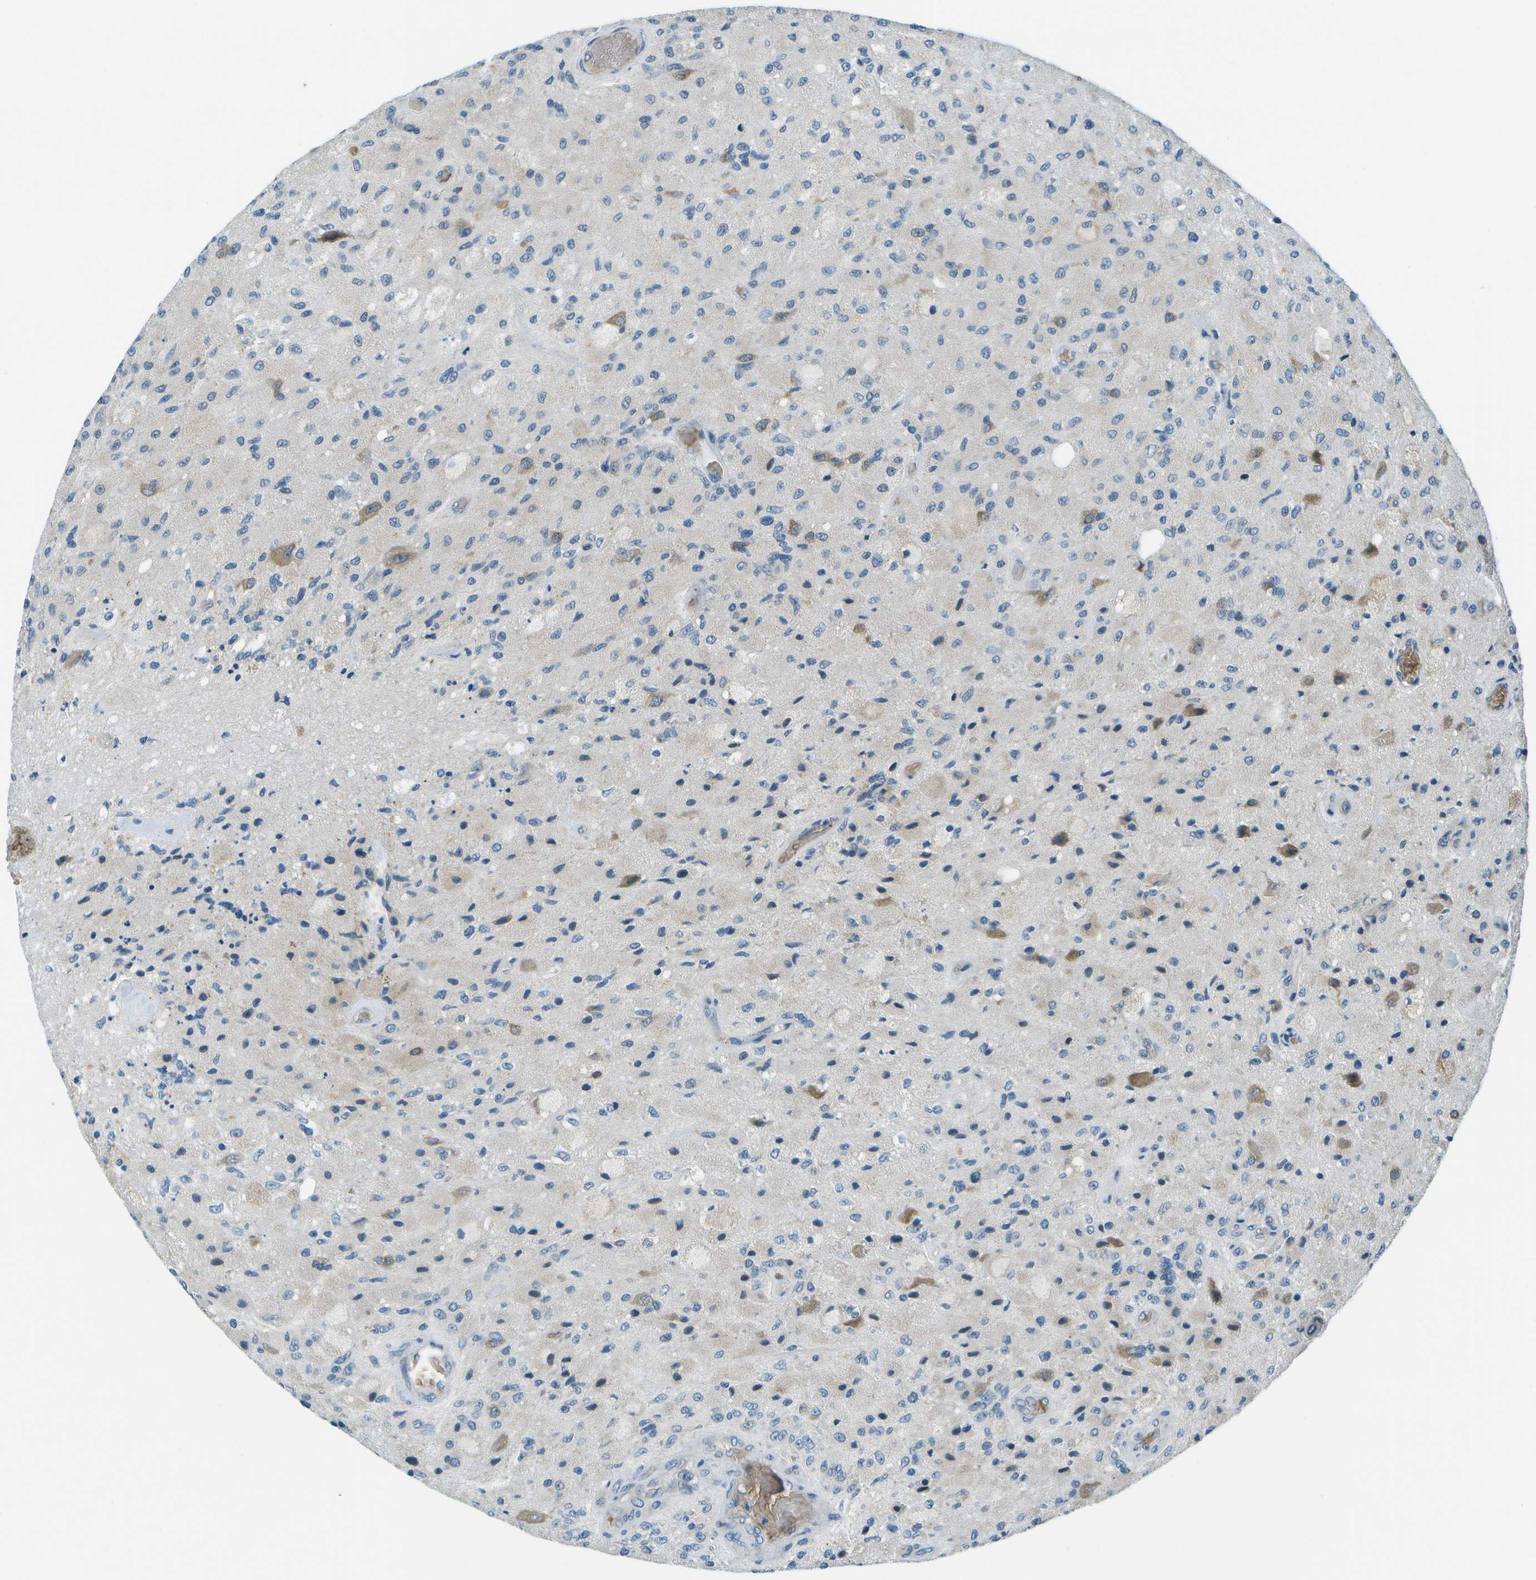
{"staining": {"intensity": "negative", "quantity": "none", "location": "none"}, "tissue": "glioma", "cell_type": "Tumor cells", "image_type": "cancer", "snomed": [{"axis": "morphology", "description": "Normal tissue, NOS"}, {"axis": "morphology", "description": "Glioma, malignant, High grade"}, {"axis": "topography", "description": "Cerebral cortex"}], "caption": "High power microscopy micrograph of an IHC micrograph of malignant glioma (high-grade), revealing no significant positivity in tumor cells.", "gene": "CTIF", "patient": {"sex": "male", "age": 77}}